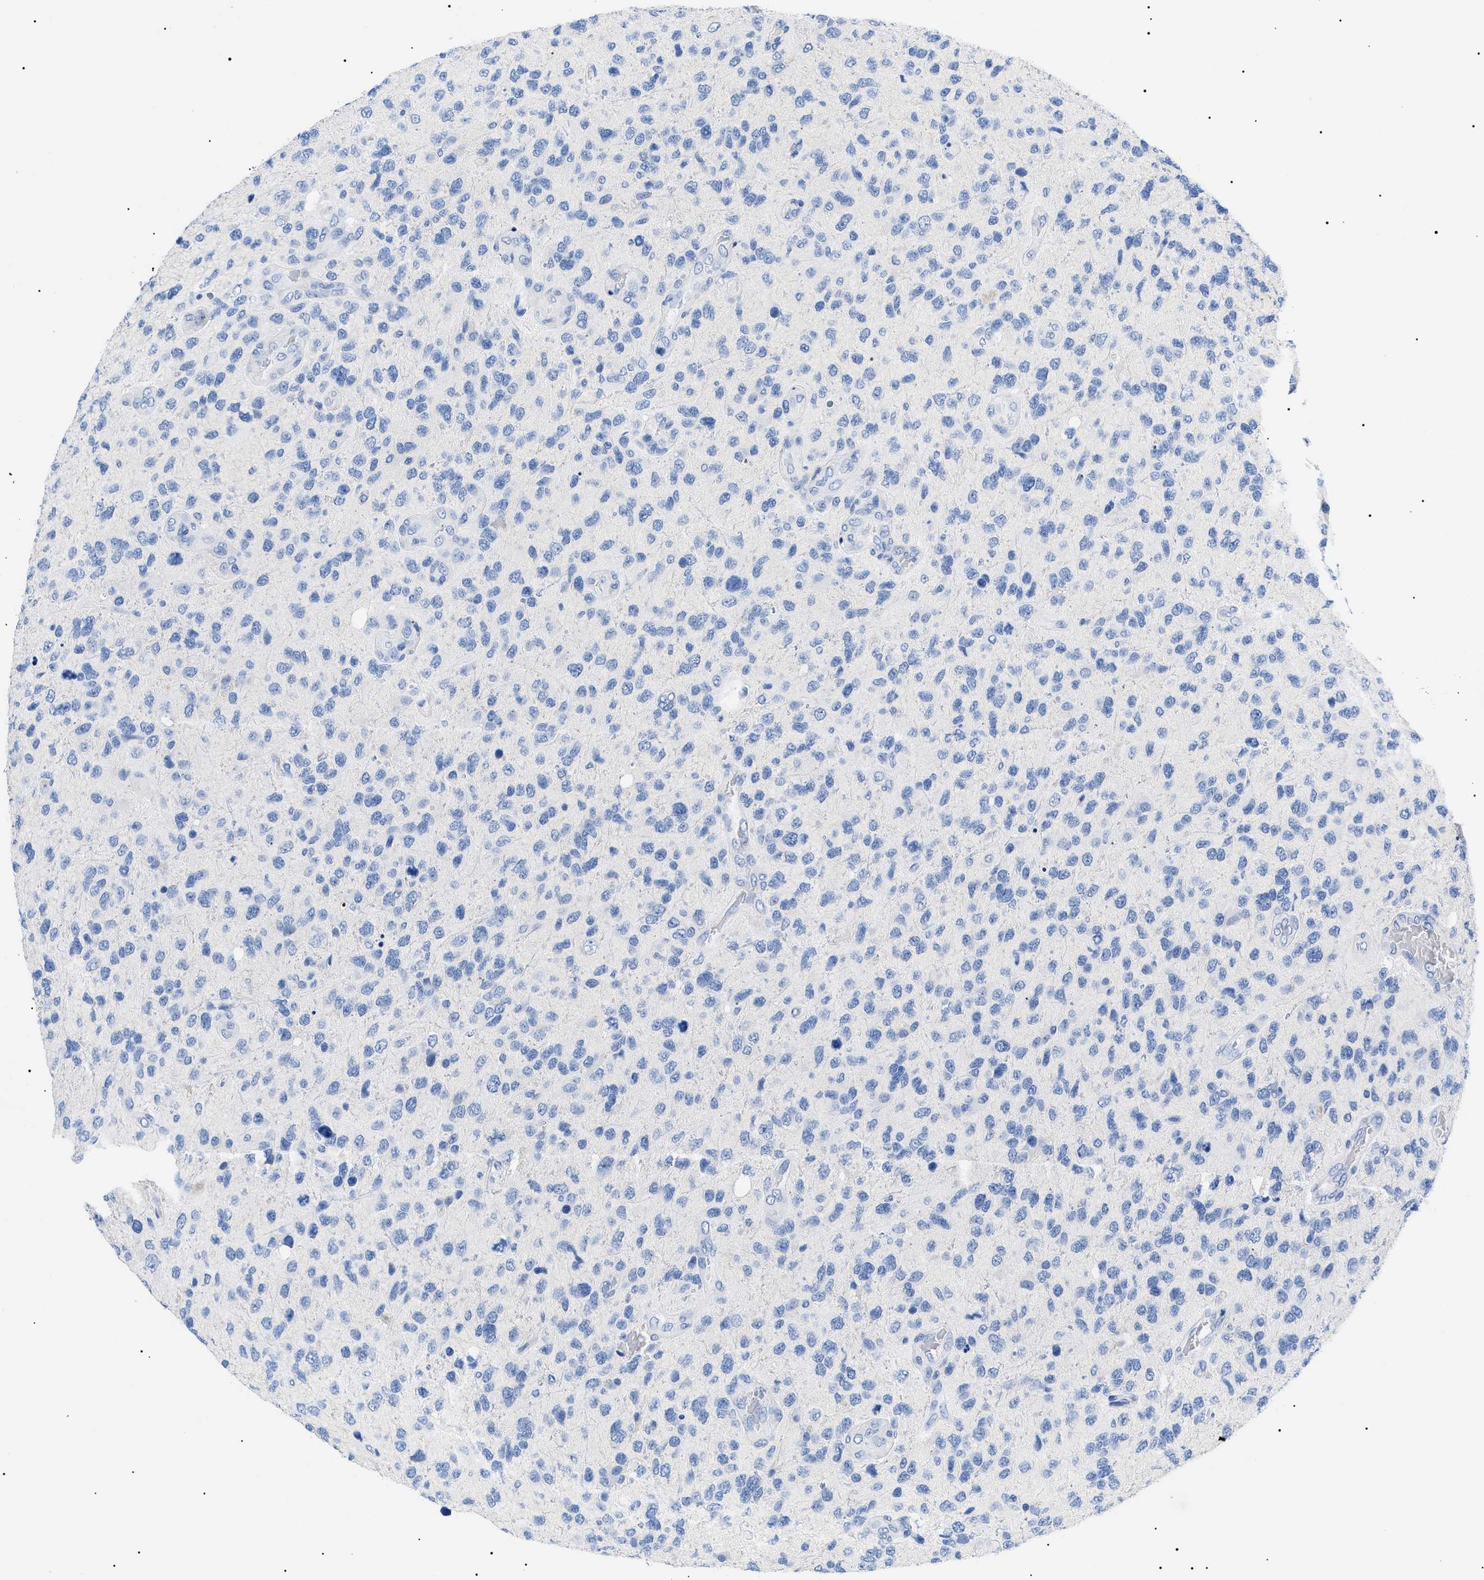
{"staining": {"intensity": "negative", "quantity": "none", "location": "none"}, "tissue": "glioma", "cell_type": "Tumor cells", "image_type": "cancer", "snomed": [{"axis": "morphology", "description": "Glioma, malignant, High grade"}, {"axis": "topography", "description": "Brain"}], "caption": "Tumor cells are negative for protein expression in human glioma. (DAB (3,3'-diaminobenzidine) IHC with hematoxylin counter stain).", "gene": "ACKR1", "patient": {"sex": "female", "age": 58}}